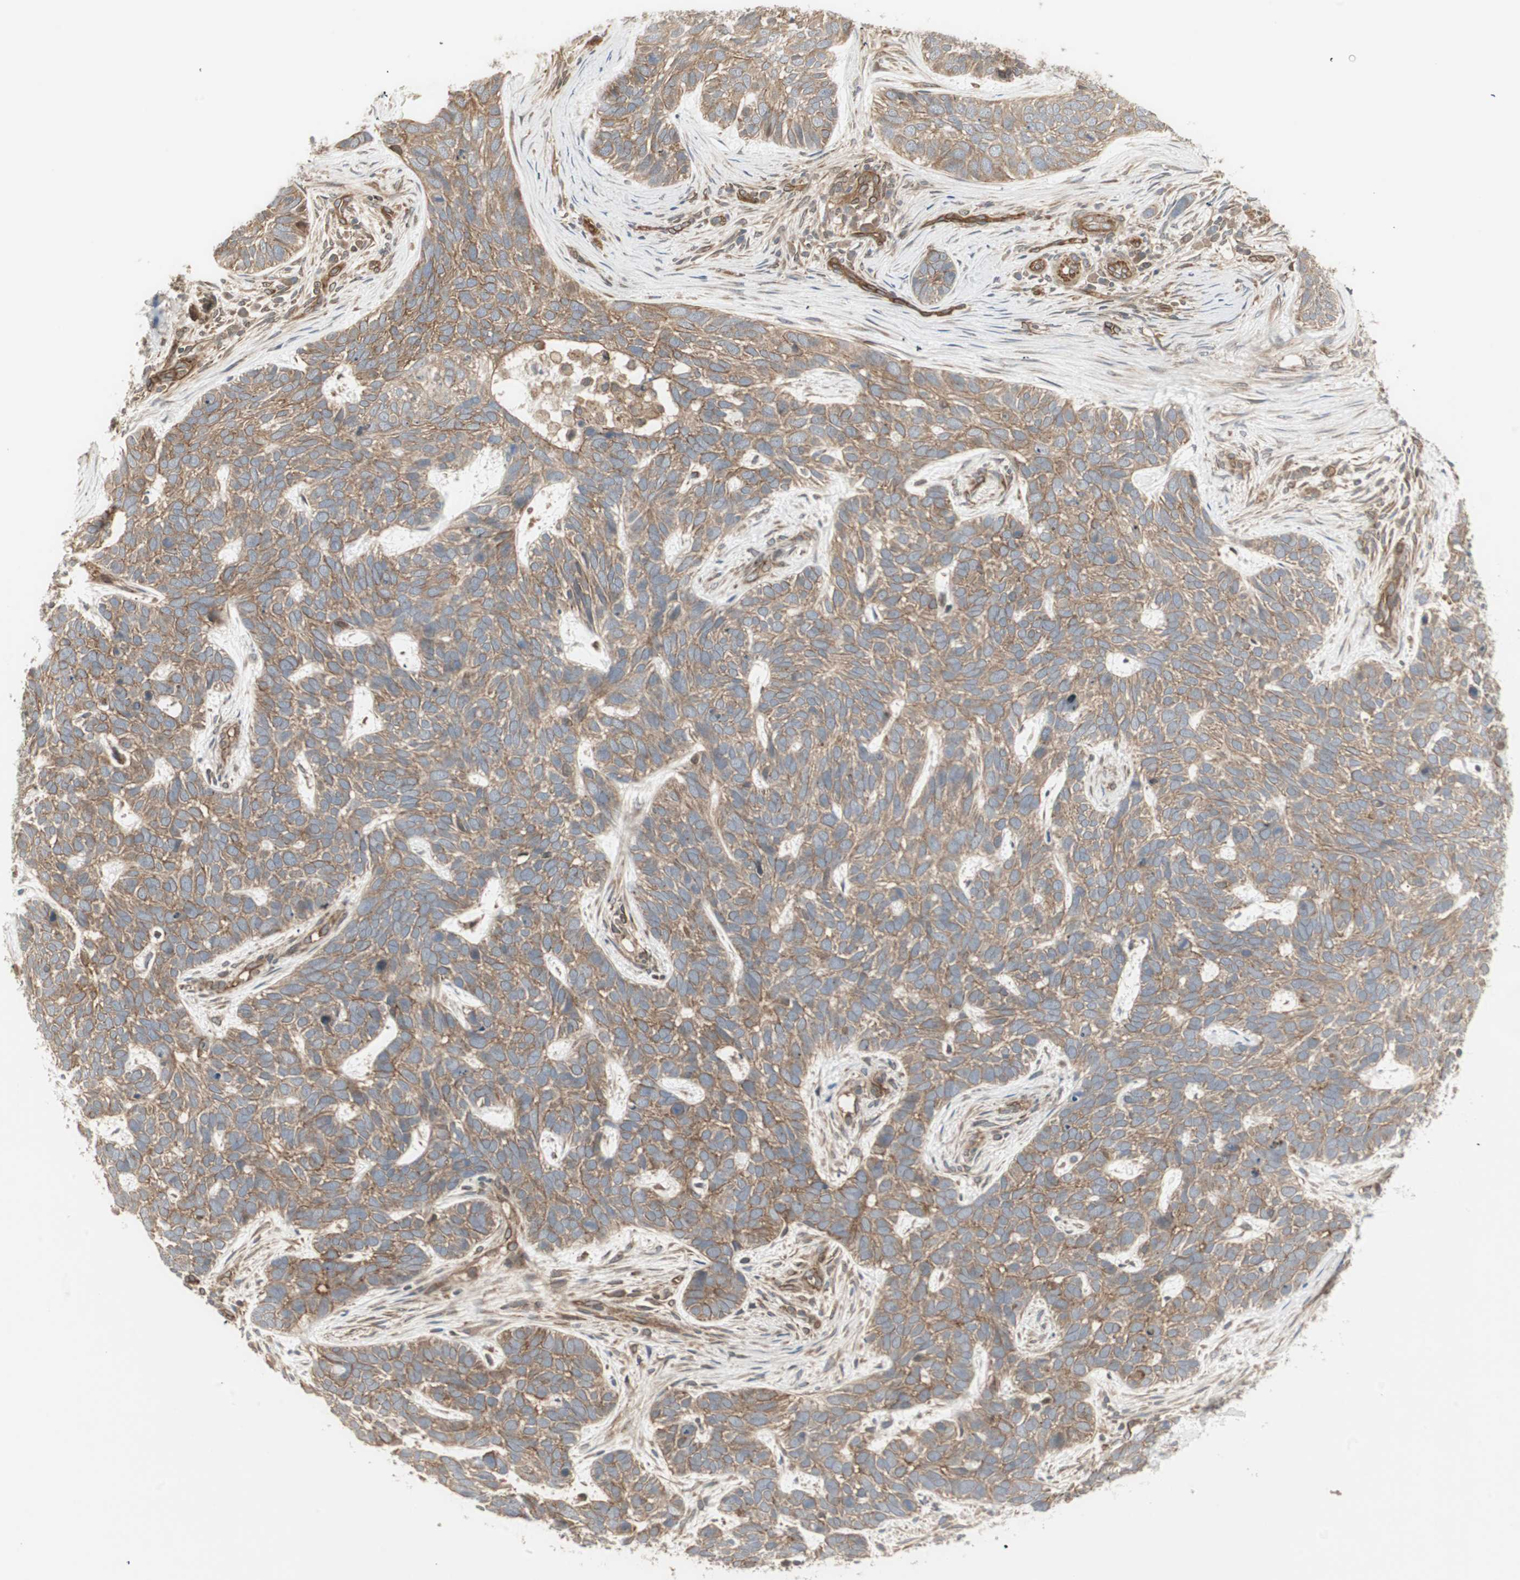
{"staining": {"intensity": "moderate", "quantity": ">75%", "location": "cytoplasmic/membranous"}, "tissue": "skin cancer", "cell_type": "Tumor cells", "image_type": "cancer", "snomed": [{"axis": "morphology", "description": "Basal cell carcinoma"}, {"axis": "topography", "description": "Skin"}], "caption": "This is a micrograph of IHC staining of skin cancer, which shows moderate positivity in the cytoplasmic/membranous of tumor cells.", "gene": "PFDN1", "patient": {"sex": "male", "age": 87}}